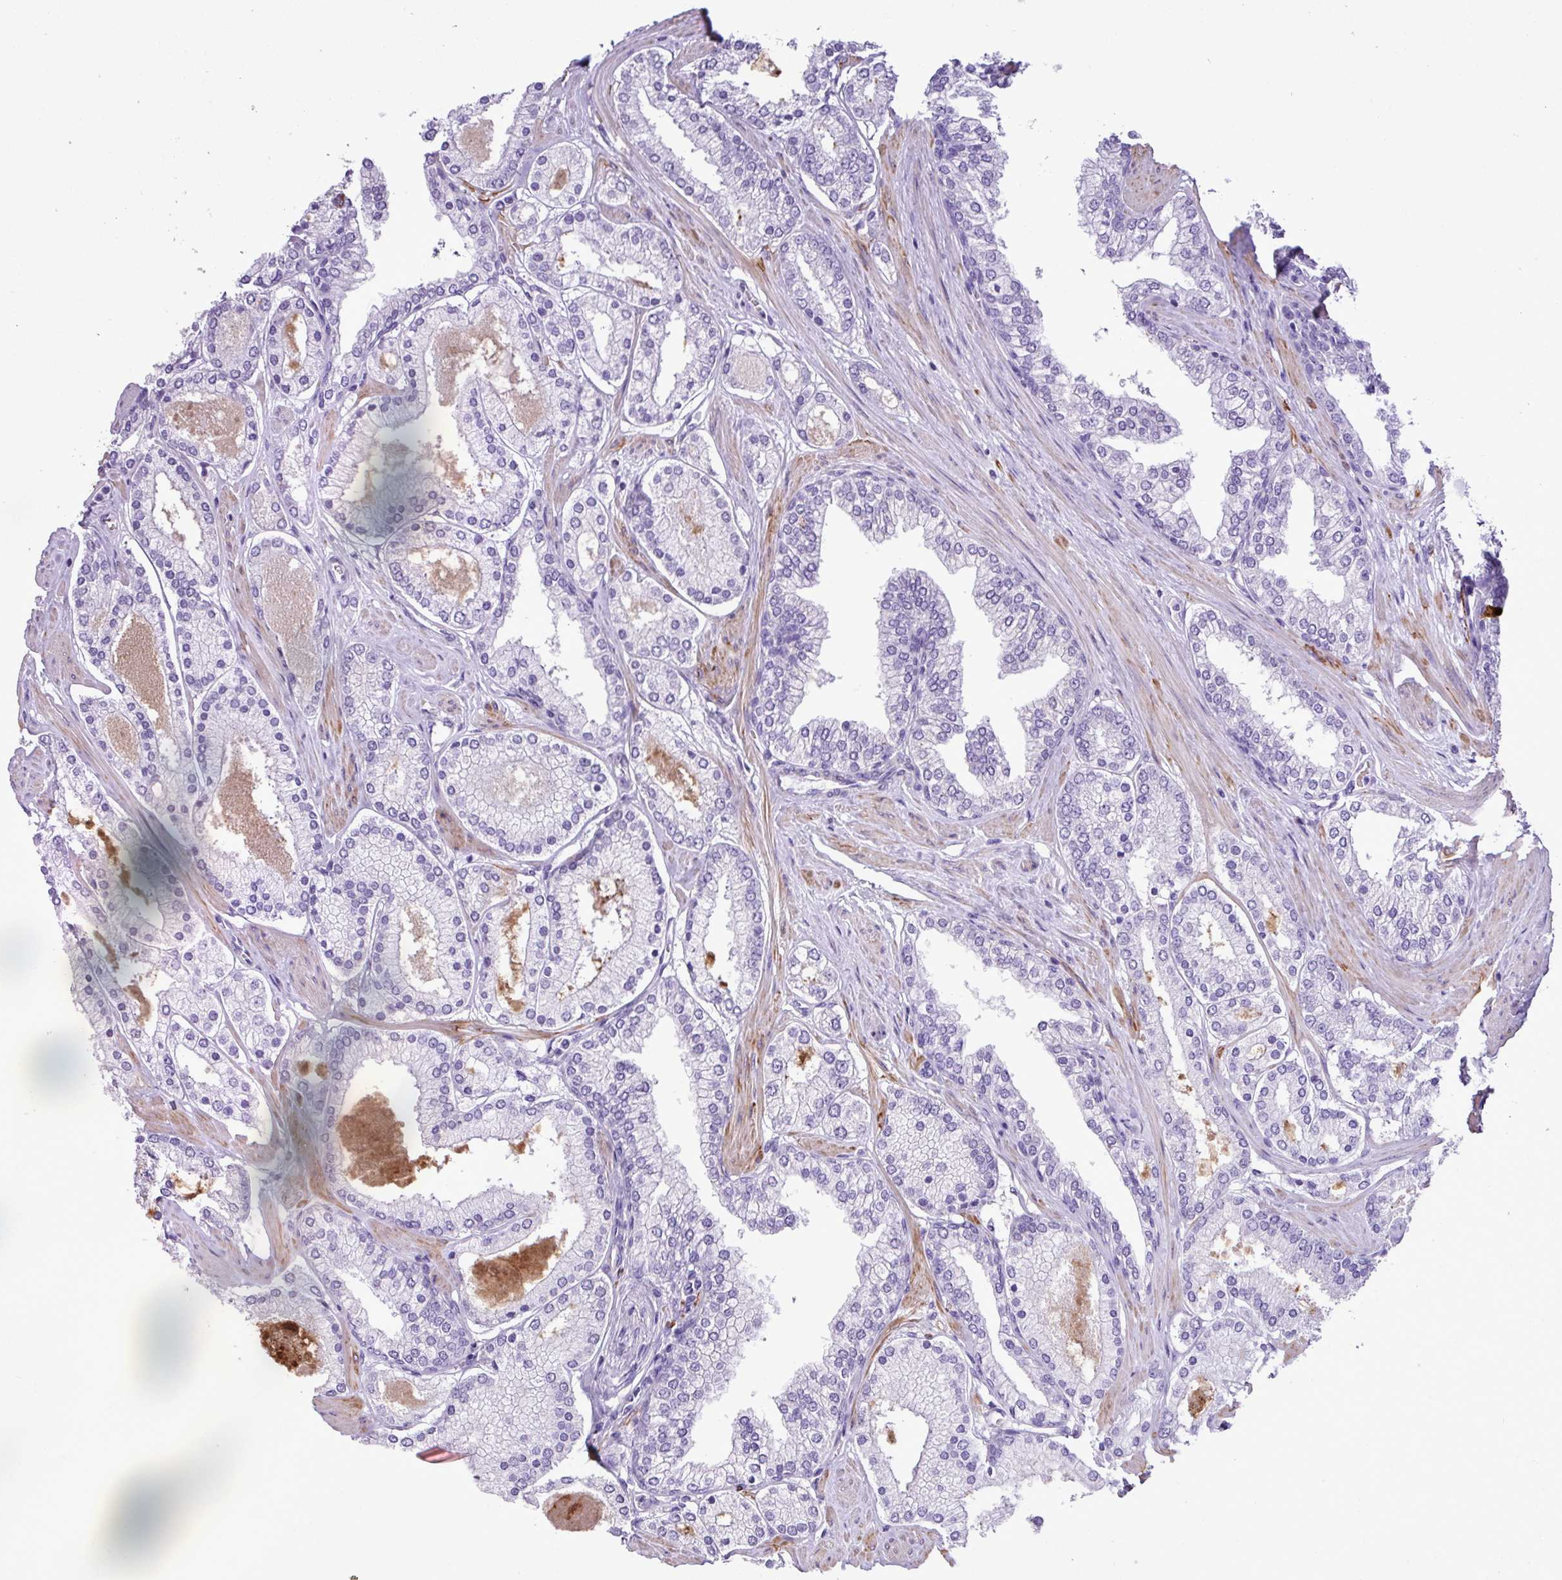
{"staining": {"intensity": "negative", "quantity": "none", "location": "none"}, "tissue": "prostate cancer", "cell_type": "Tumor cells", "image_type": "cancer", "snomed": [{"axis": "morphology", "description": "Adenocarcinoma, Low grade"}, {"axis": "topography", "description": "Prostate"}], "caption": "Prostate cancer (low-grade adenocarcinoma) stained for a protein using immunohistochemistry exhibits no positivity tumor cells.", "gene": "ZSCAN5A", "patient": {"sex": "male", "age": 42}}